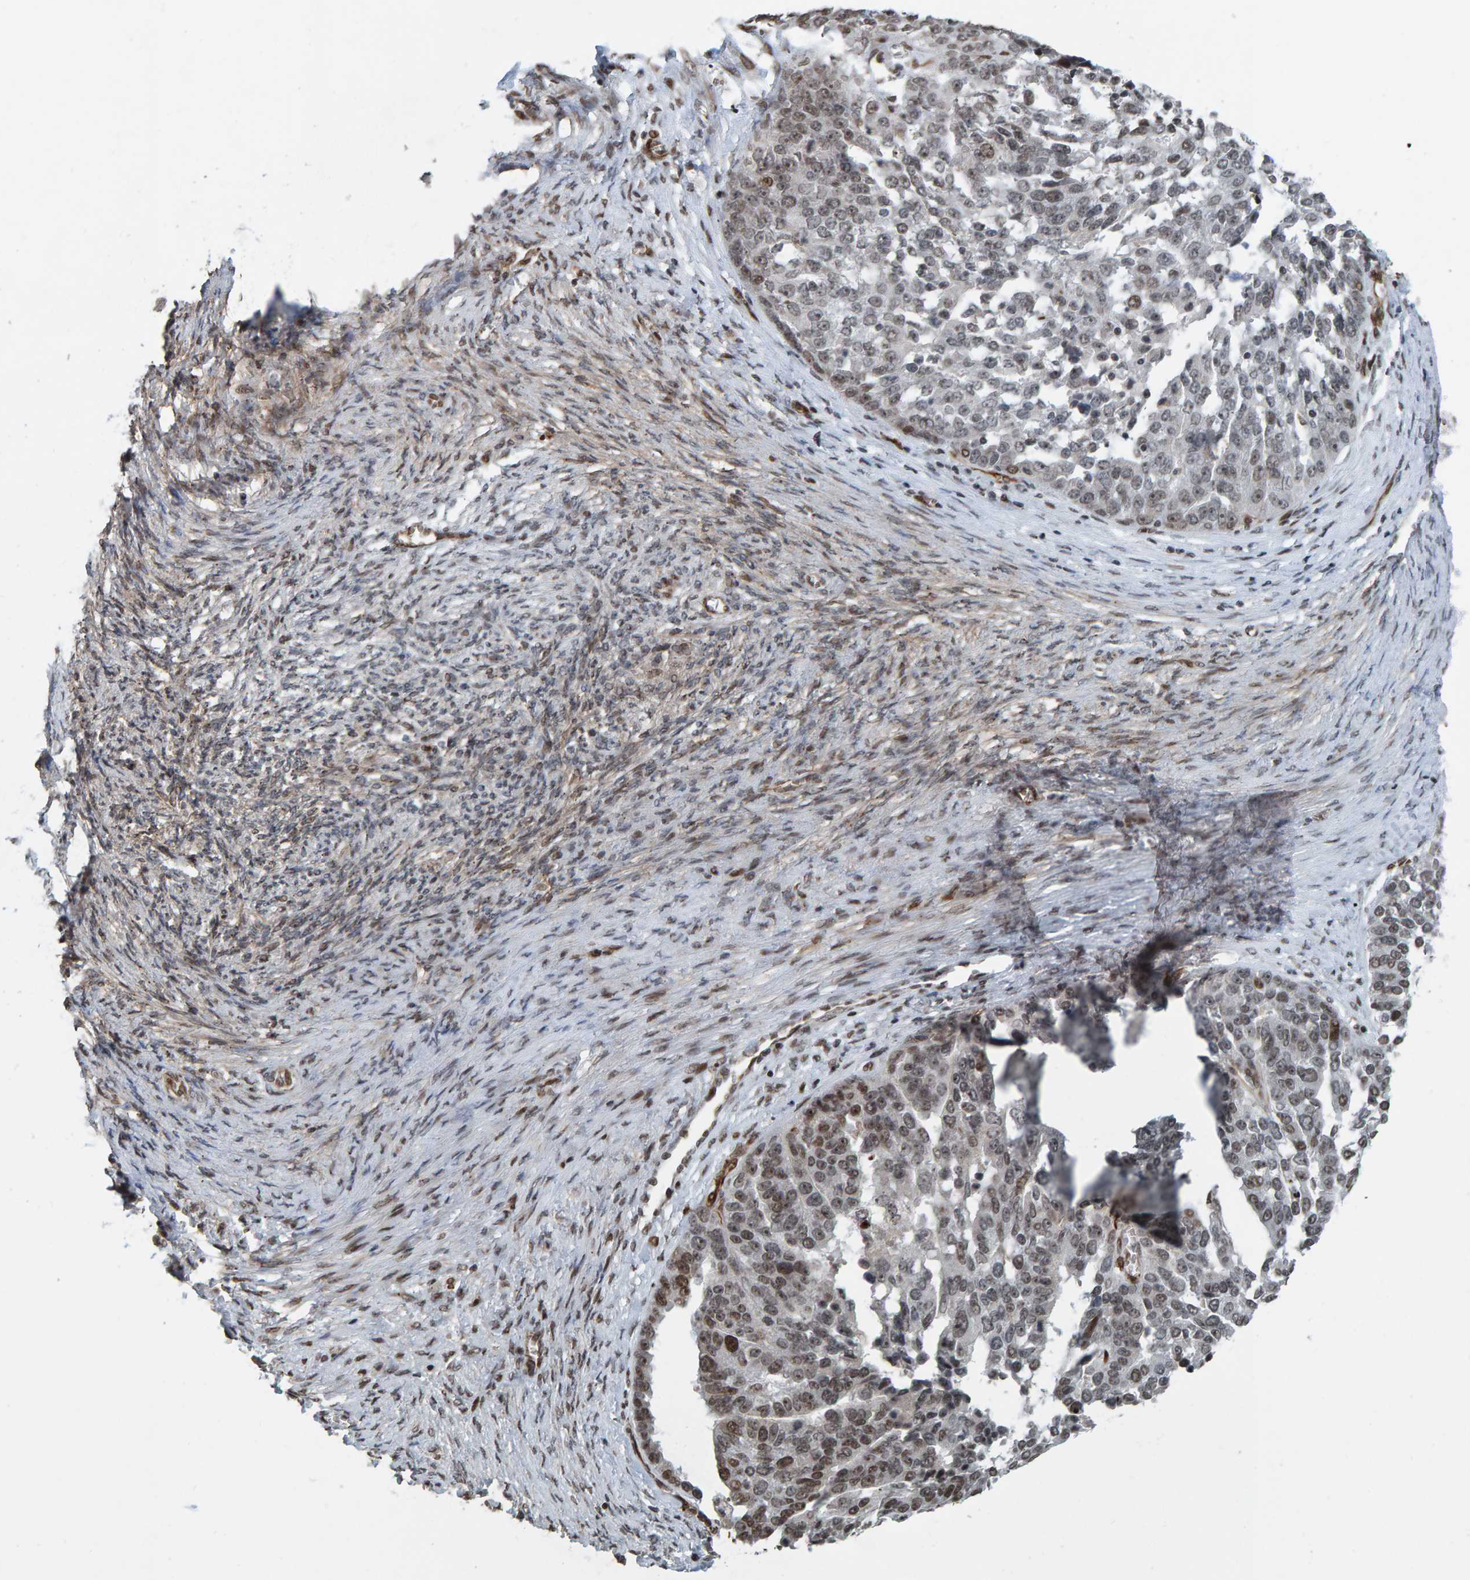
{"staining": {"intensity": "weak", "quantity": "25%-75%", "location": "nuclear"}, "tissue": "ovarian cancer", "cell_type": "Tumor cells", "image_type": "cancer", "snomed": [{"axis": "morphology", "description": "Cystadenocarcinoma, serous, NOS"}, {"axis": "topography", "description": "Ovary"}], "caption": "Serous cystadenocarcinoma (ovarian) stained with a protein marker demonstrates weak staining in tumor cells.", "gene": "ZNF366", "patient": {"sex": "female", "age": 44}}